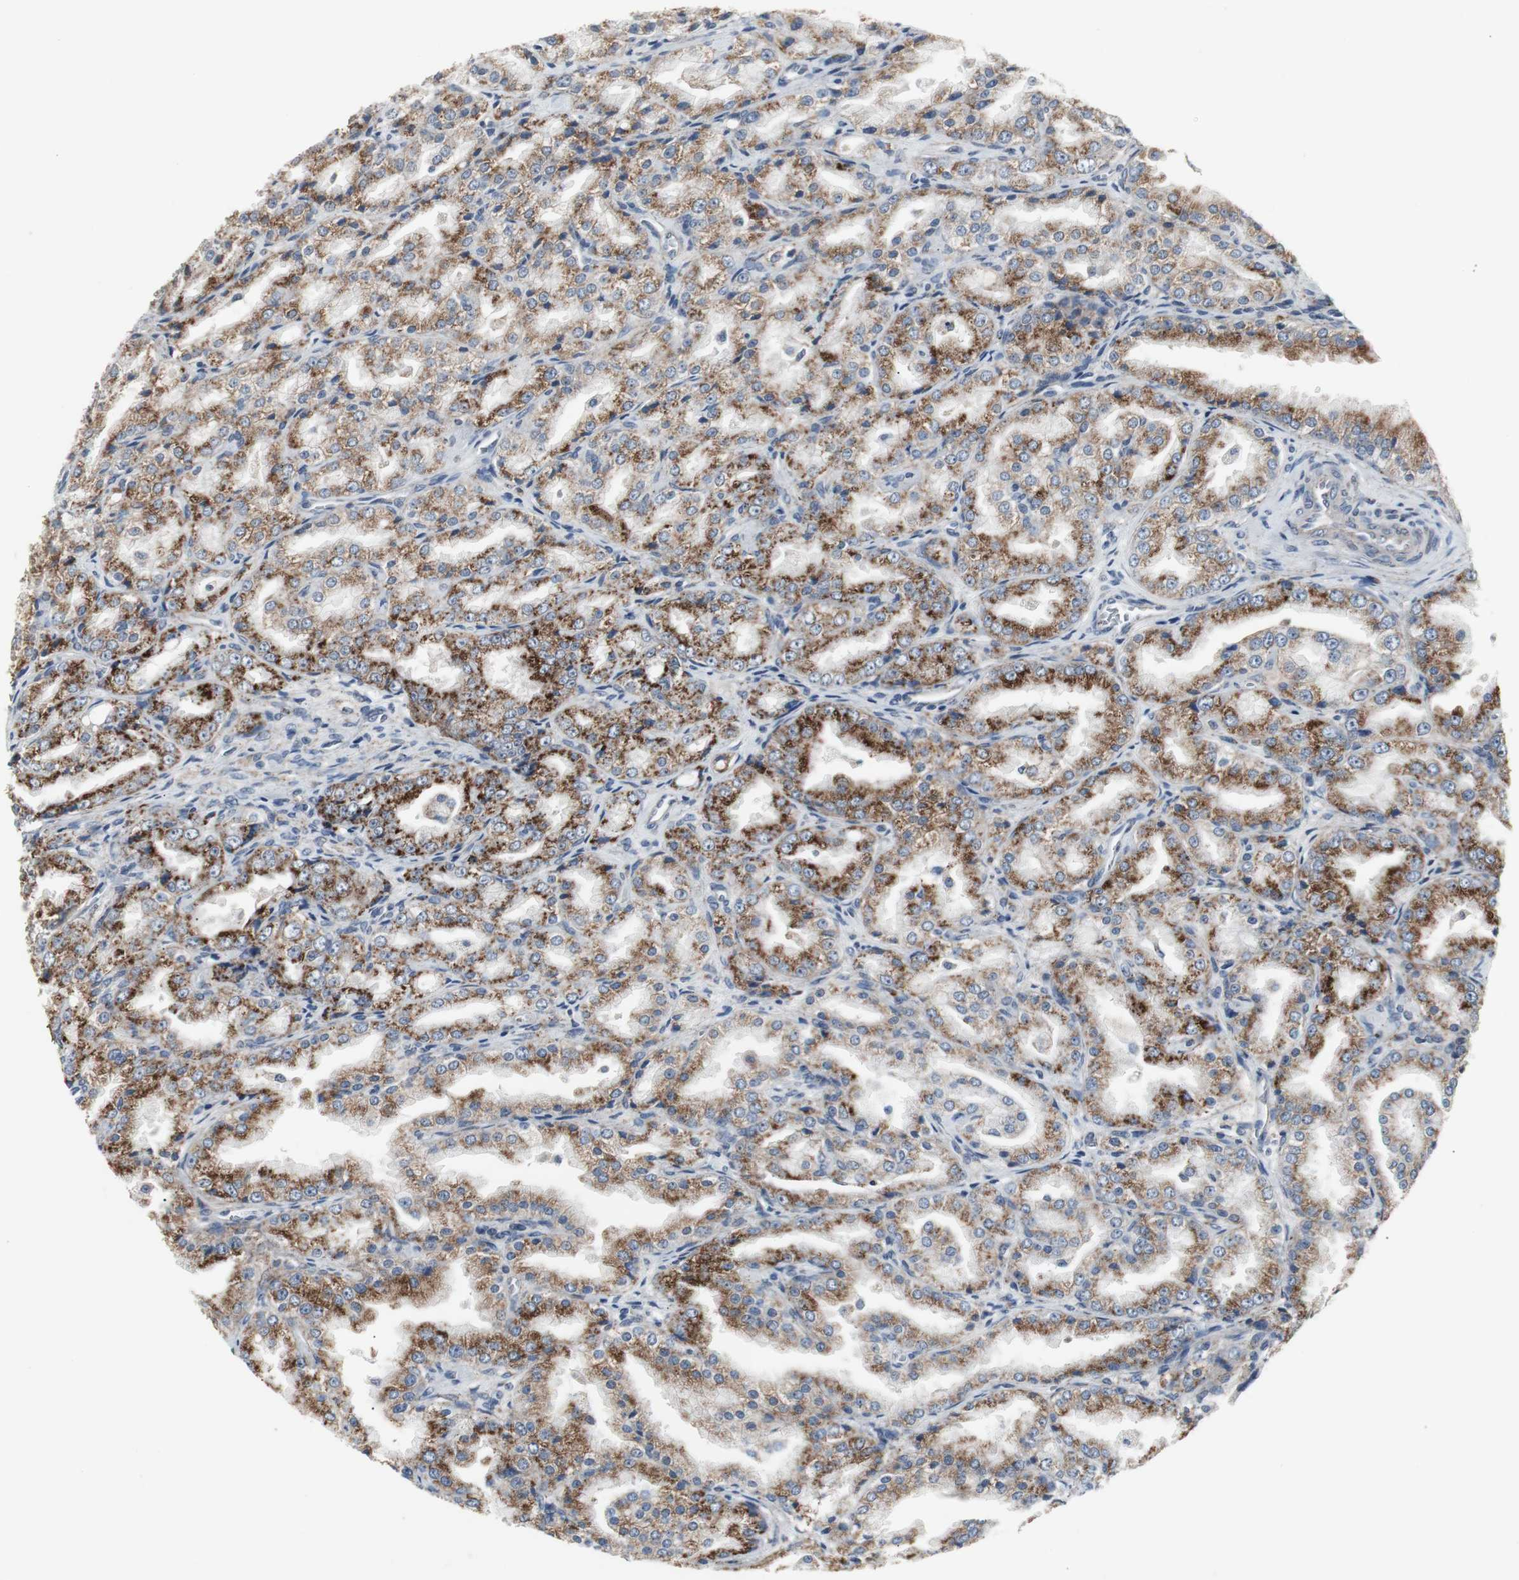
{"staining": {"intensity": "strong", "quantity": ">75%", "location": "cytoplasmic/membranous"}, "tissue": "prostate cancer", "cell_type": "Tumor cells", "image_type": "cancer", "snomed": [{"axis": "morphology", "description": "Adenocarcinoma, High grade"}, {"axis": "topography", "description": "Prostate"}], "caption": "Immunohistochemical staining of human prostate cancer reveals strong cytoplasmic/membranous protein staining in approximately >75% of tumor cells.", "gene": "GBA1", "patient": {"sex": "male", "age": 61}}